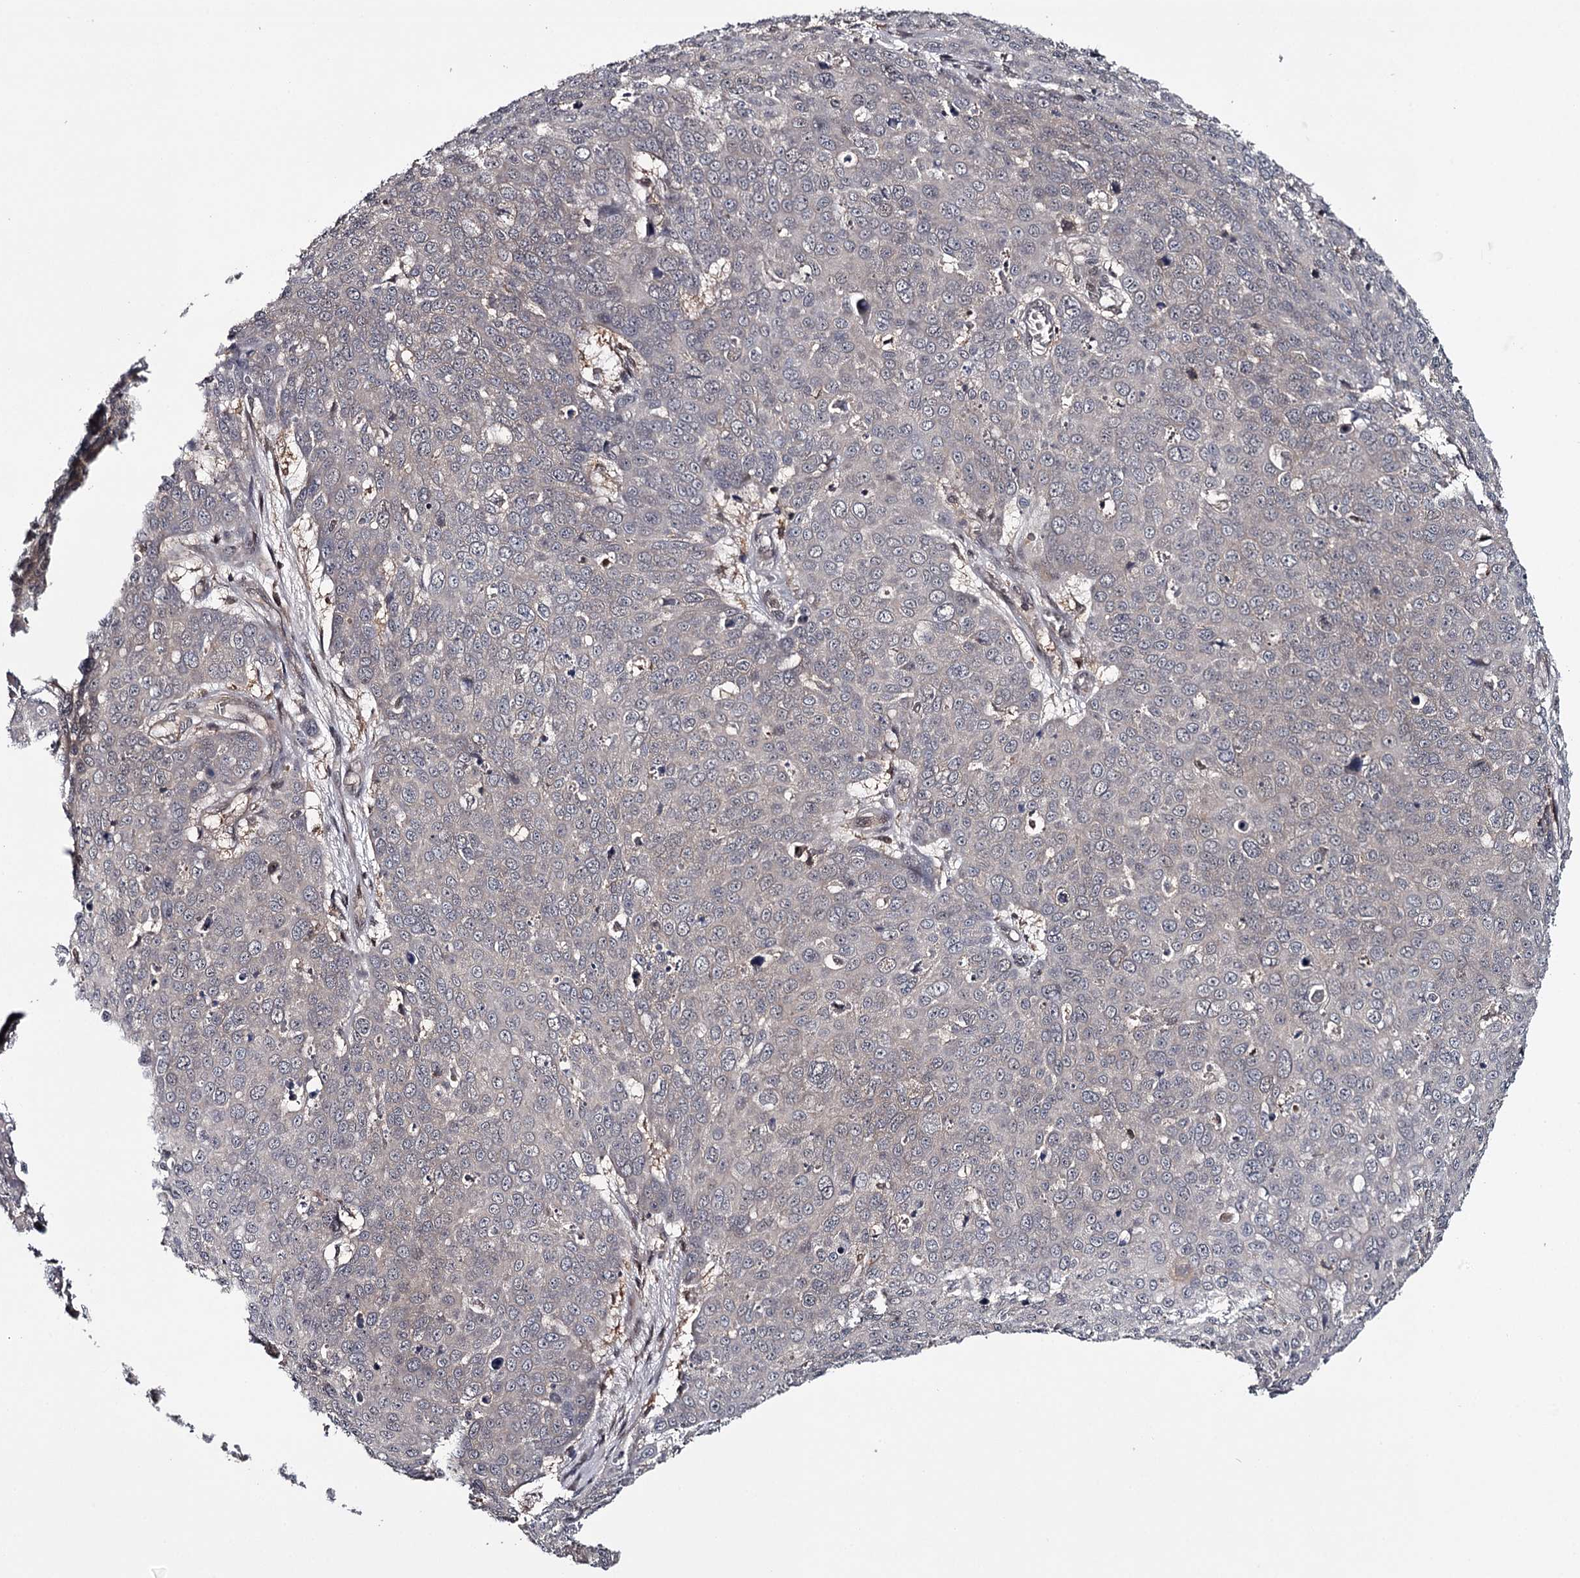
{"staining": {"intensity": "negative", "quantity": "none", "location": "none"}, "tissue": "skin cancer", "cell_type": "Tumor cells", "image_type": "cancer", "snomed": [{"axis": "morphology", "description": "Squamous cell carcinoma, NOS"}, {"axis": "topography", "description": "Skin"}], "caption": "Histopathology image shows no protein positivity in tumor cells of skin squamous cell carcinoma tissue.", "gene": "GTSF1", "patient": {"sex": "male", "age": 71}}